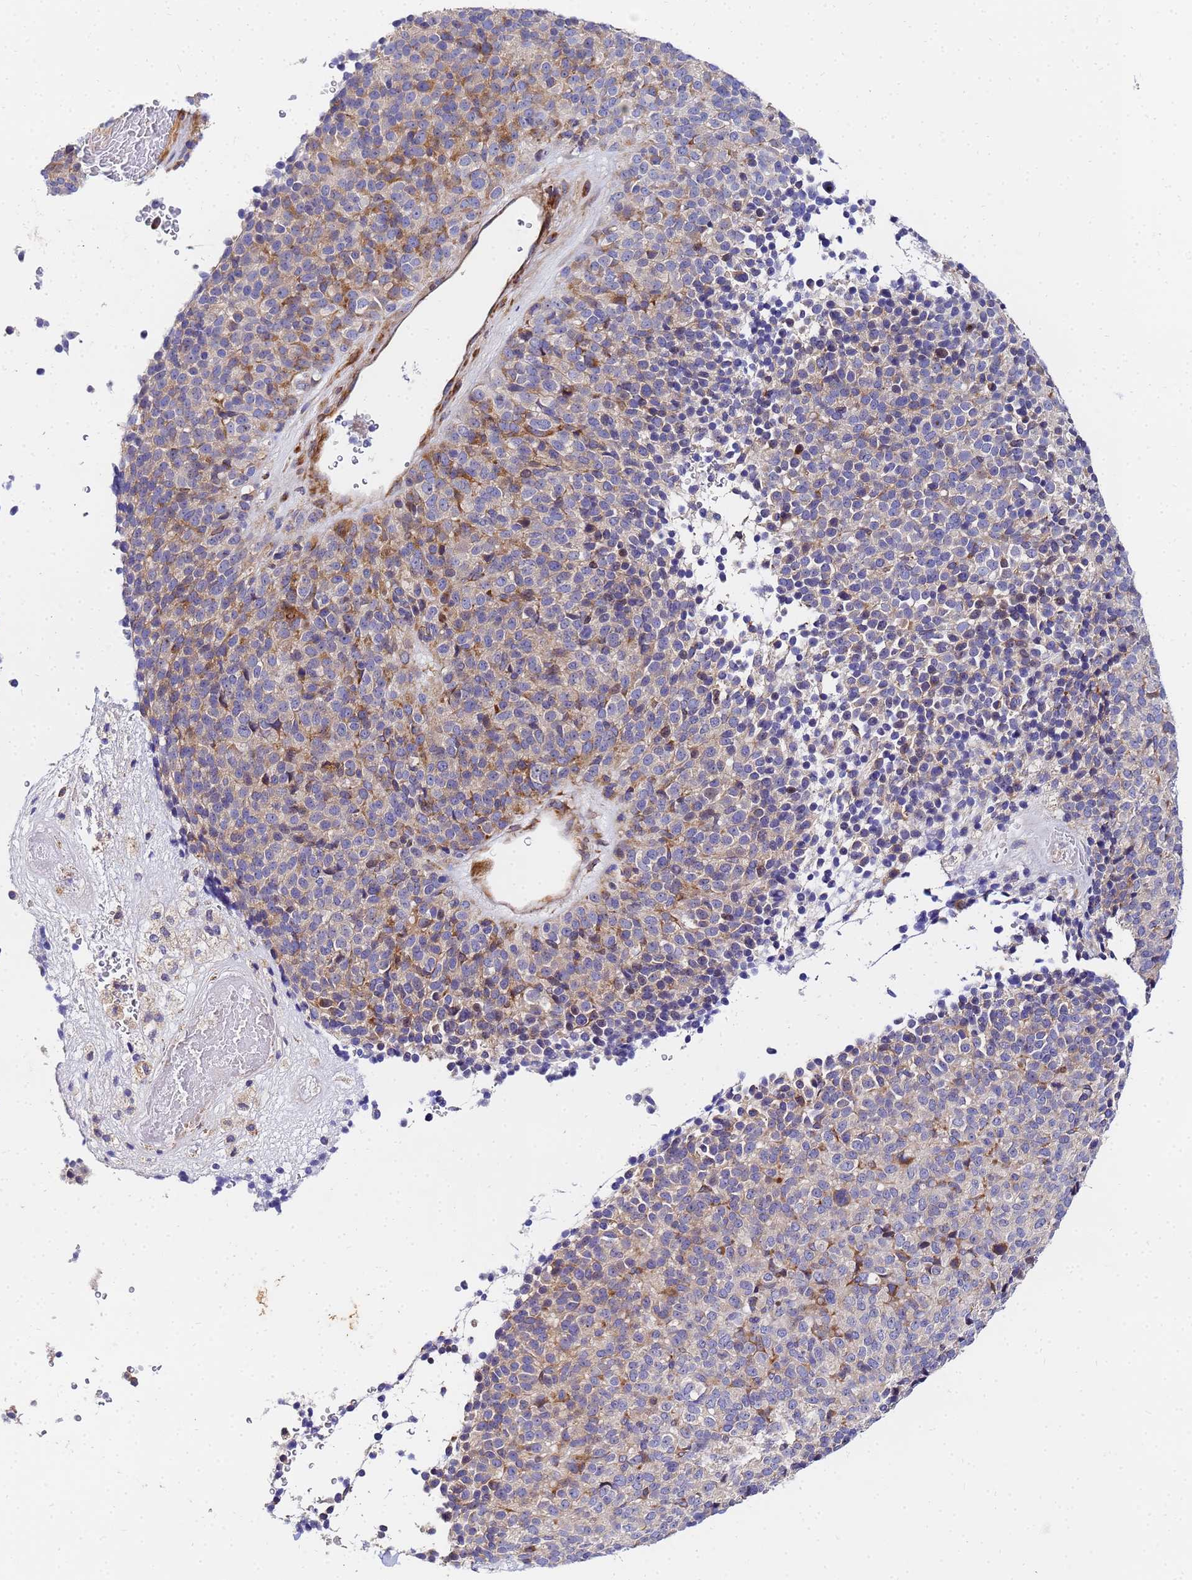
{"staining": {"intensity": "moderate", "quantity": "<25%", "location": "cytoplasmic/membranous"}, "tissue": "melanoma", "cell_type": "Tumor cells", "image_type": "cancer", "snomed": [{"axis": "morphology", "description": "Malignant melanoma, Metastatic site"}, {"axis": "topography", "description": "Brain"}], "caption": "Immunohistochemistry histopathology image of neoplastic tissue: malignant melanoma (metastatic site) stained using immunohistochemistry (IHC) displays low levels of moderate protein expression localized specifically in the cytoplasmic/membranous of tumor cells, appearing as a cytoplasmic/membranous brown color.", "gene": "POM121", "patient": {"sex": "female", "age": 56}}